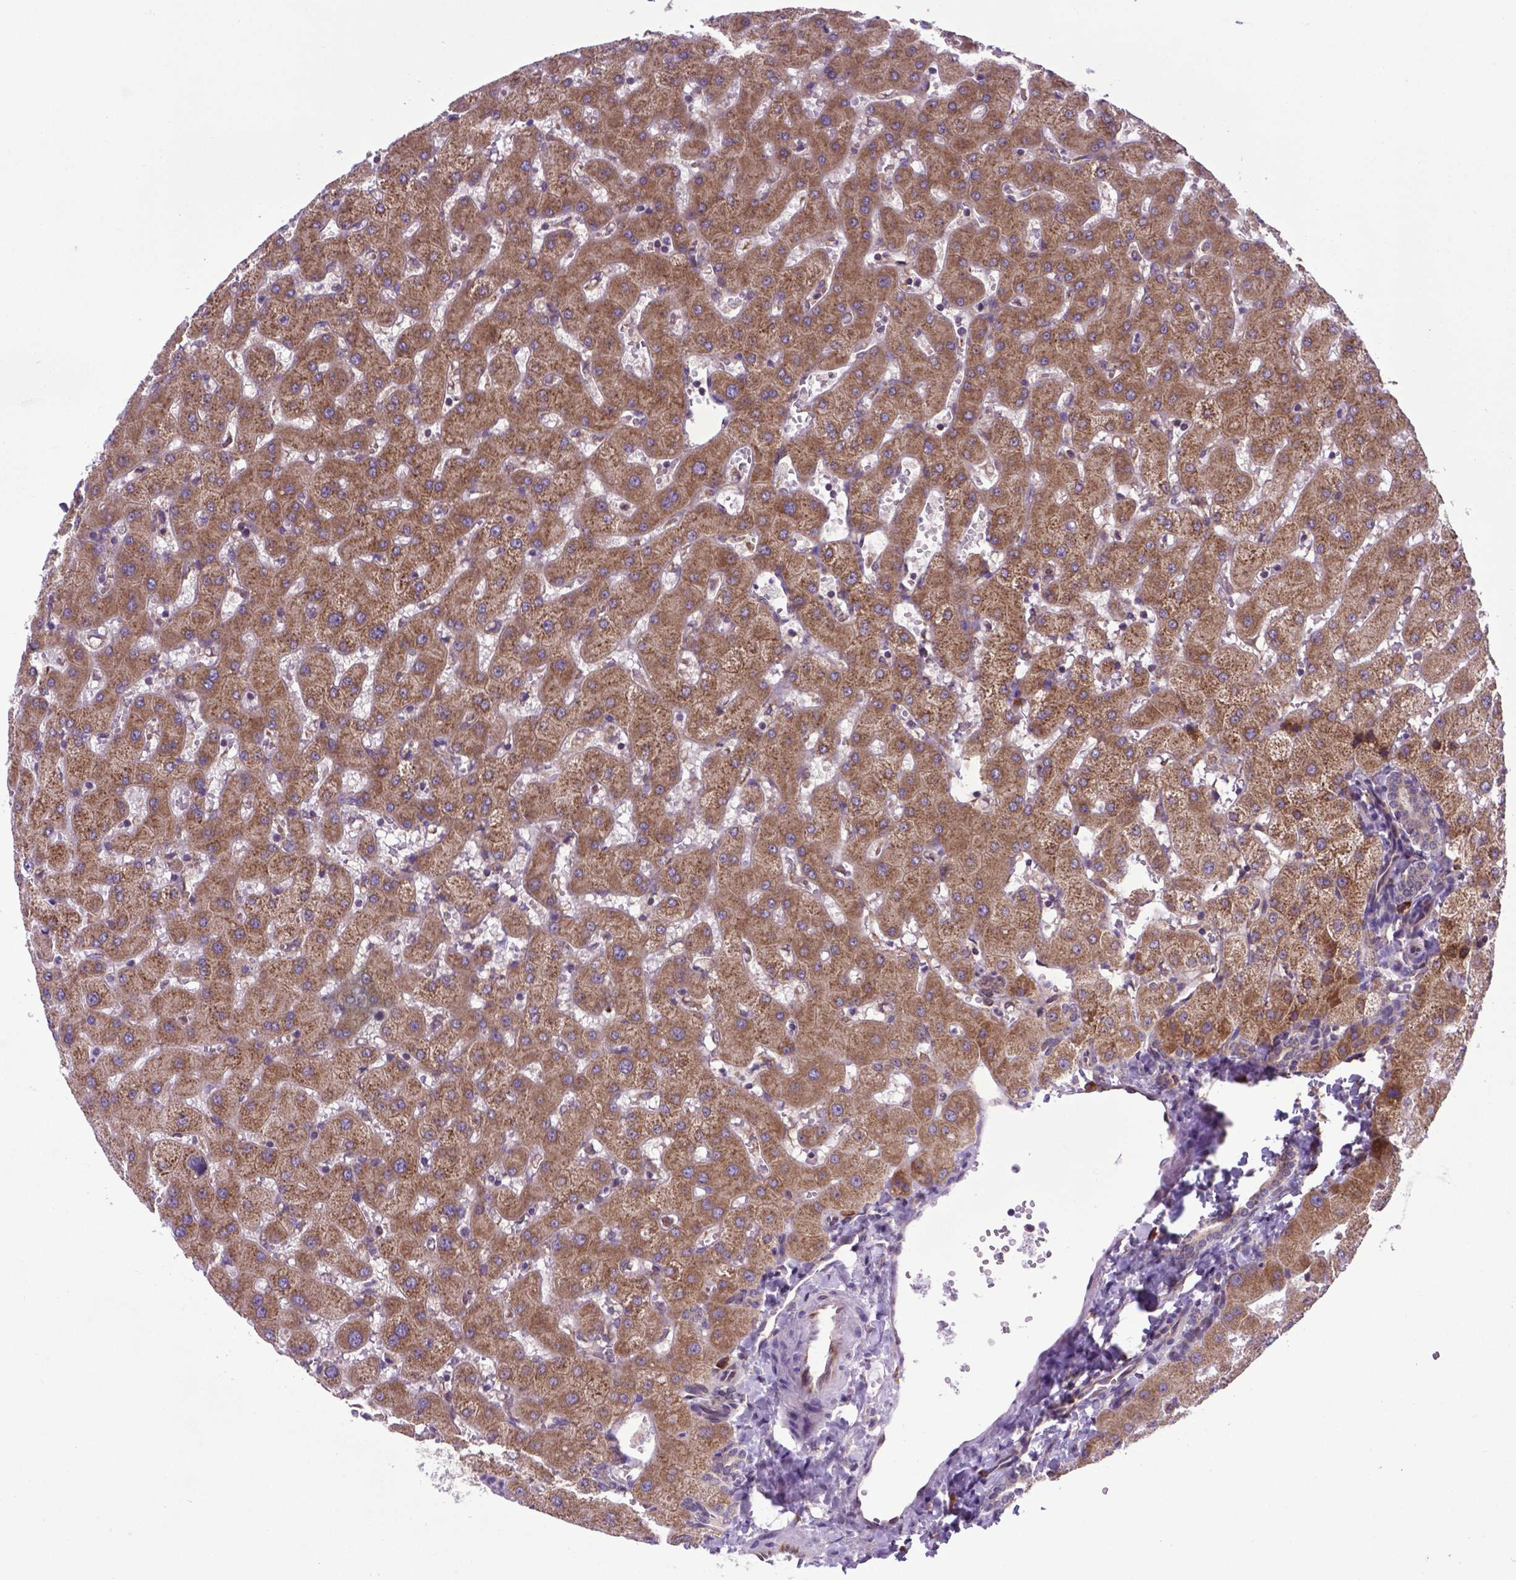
{"staining": {"intensity": "weak", "quantity": ">75%", "location": "cytoplasmic/membranous"}, "tissue": "liver", "cell_type": "Cholangiocytes", "image_type": "normal", "snomed": [{"axis": "morphology", "description": "Normal tissue, NOS"}, {"axis": "topography", "description": "Liver"}], "caption": "Immunohistochemistry (IHC) photomicrograph of benign liver: liver stained using IHC demonstrates low levels of weak protein expression localized specifically in the cytoplasmic/membranous of cholangiocytes, appearing as a cytoplasmic/membranous brown color.", "gene": "ENSG00000269590", "patient": {"sex": "female", "age": 63}}